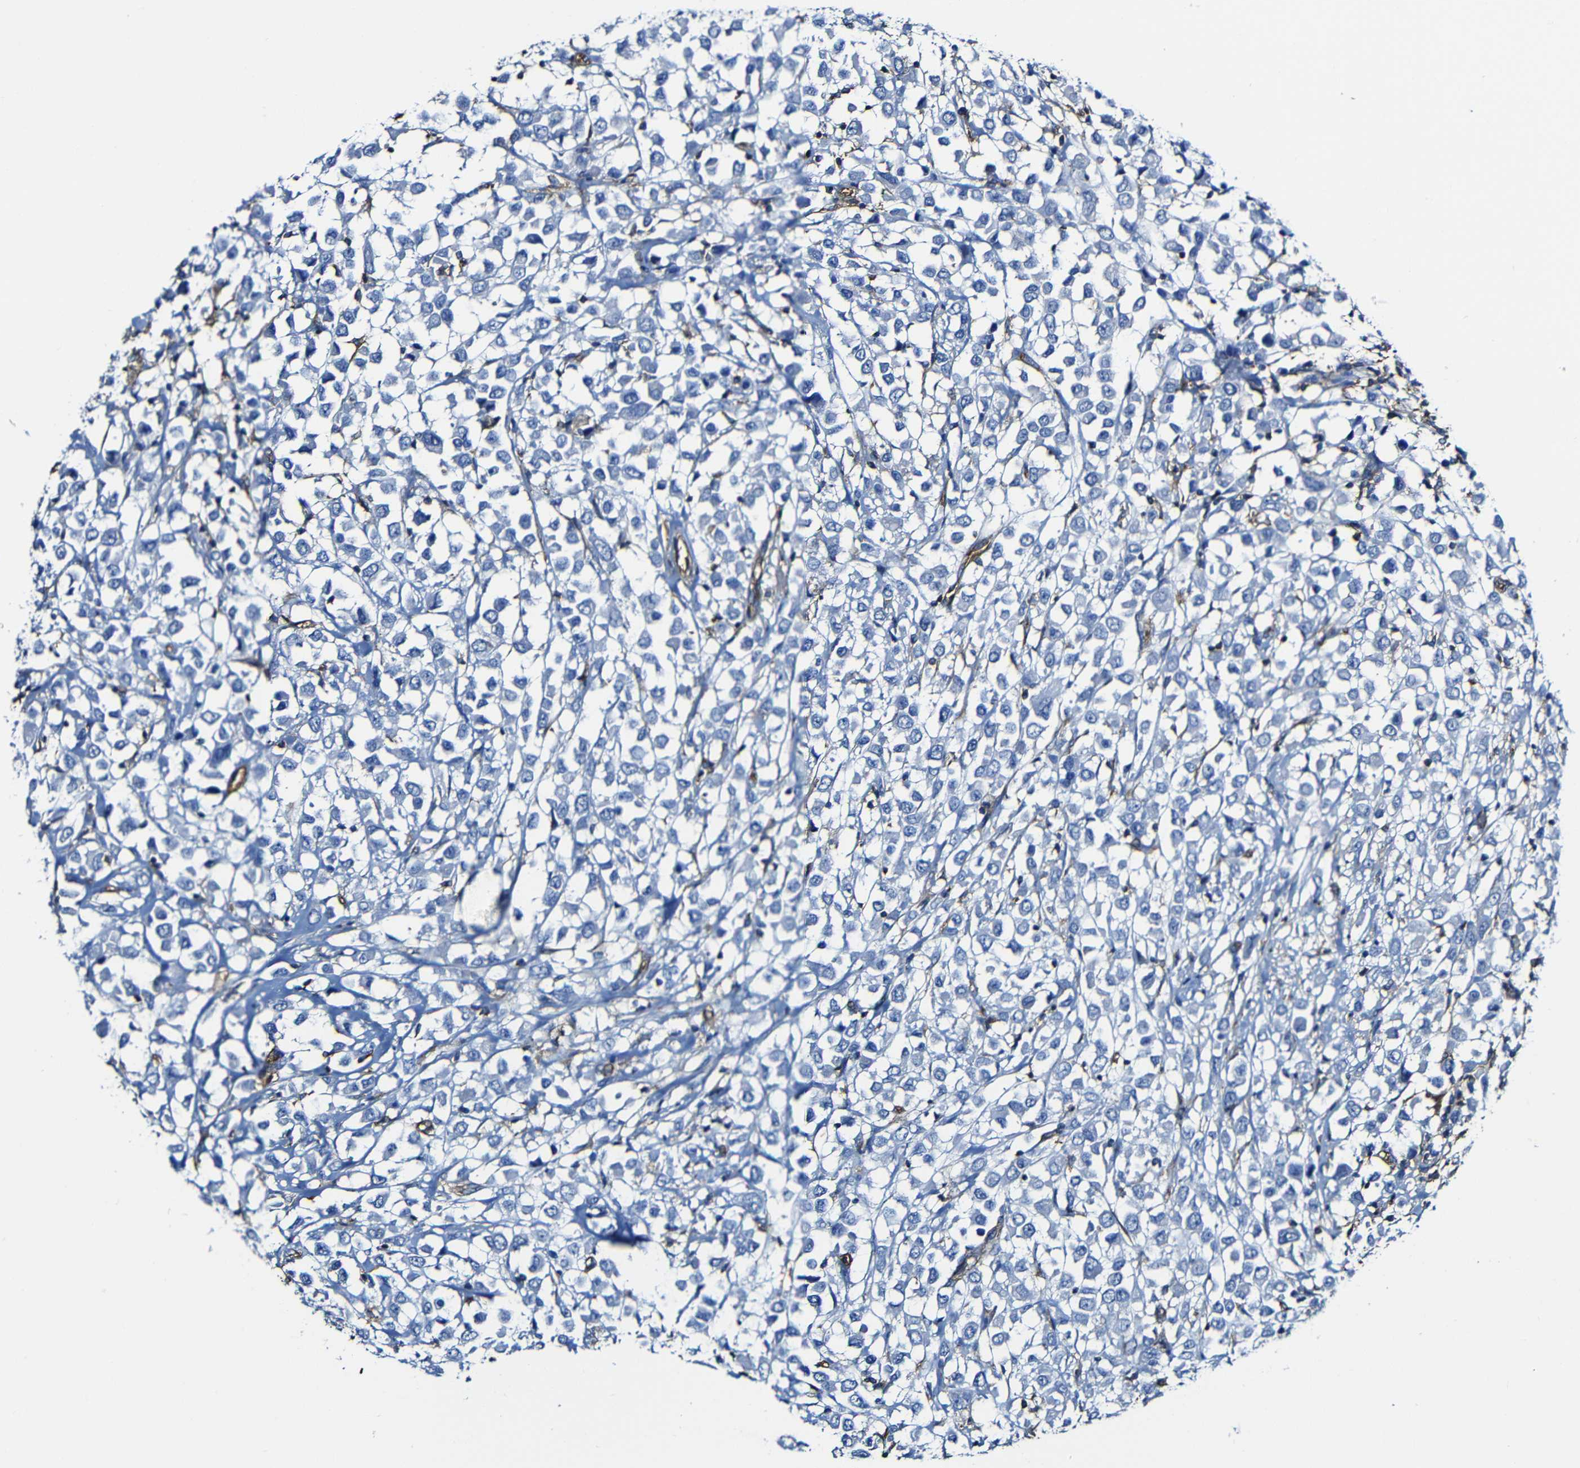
{"staining": {"intensity": "negative", "quantity": "none", "location": "none"}, "tissue": "breast cancer", "cell_type": "Tumor cells", "image_type": "cancer", "snomed": [{"axis": "morphology", "description": "Duct carcinoma"}, {"axis": "topography", "description": "Breast"}], "caption": "There is no significant staining in tumor cells of breast cancer (intraductal carcinoma). Nuclei are stained in blue.", "gene": "MSN", "patient": {"sex": "female", "age": 61}}